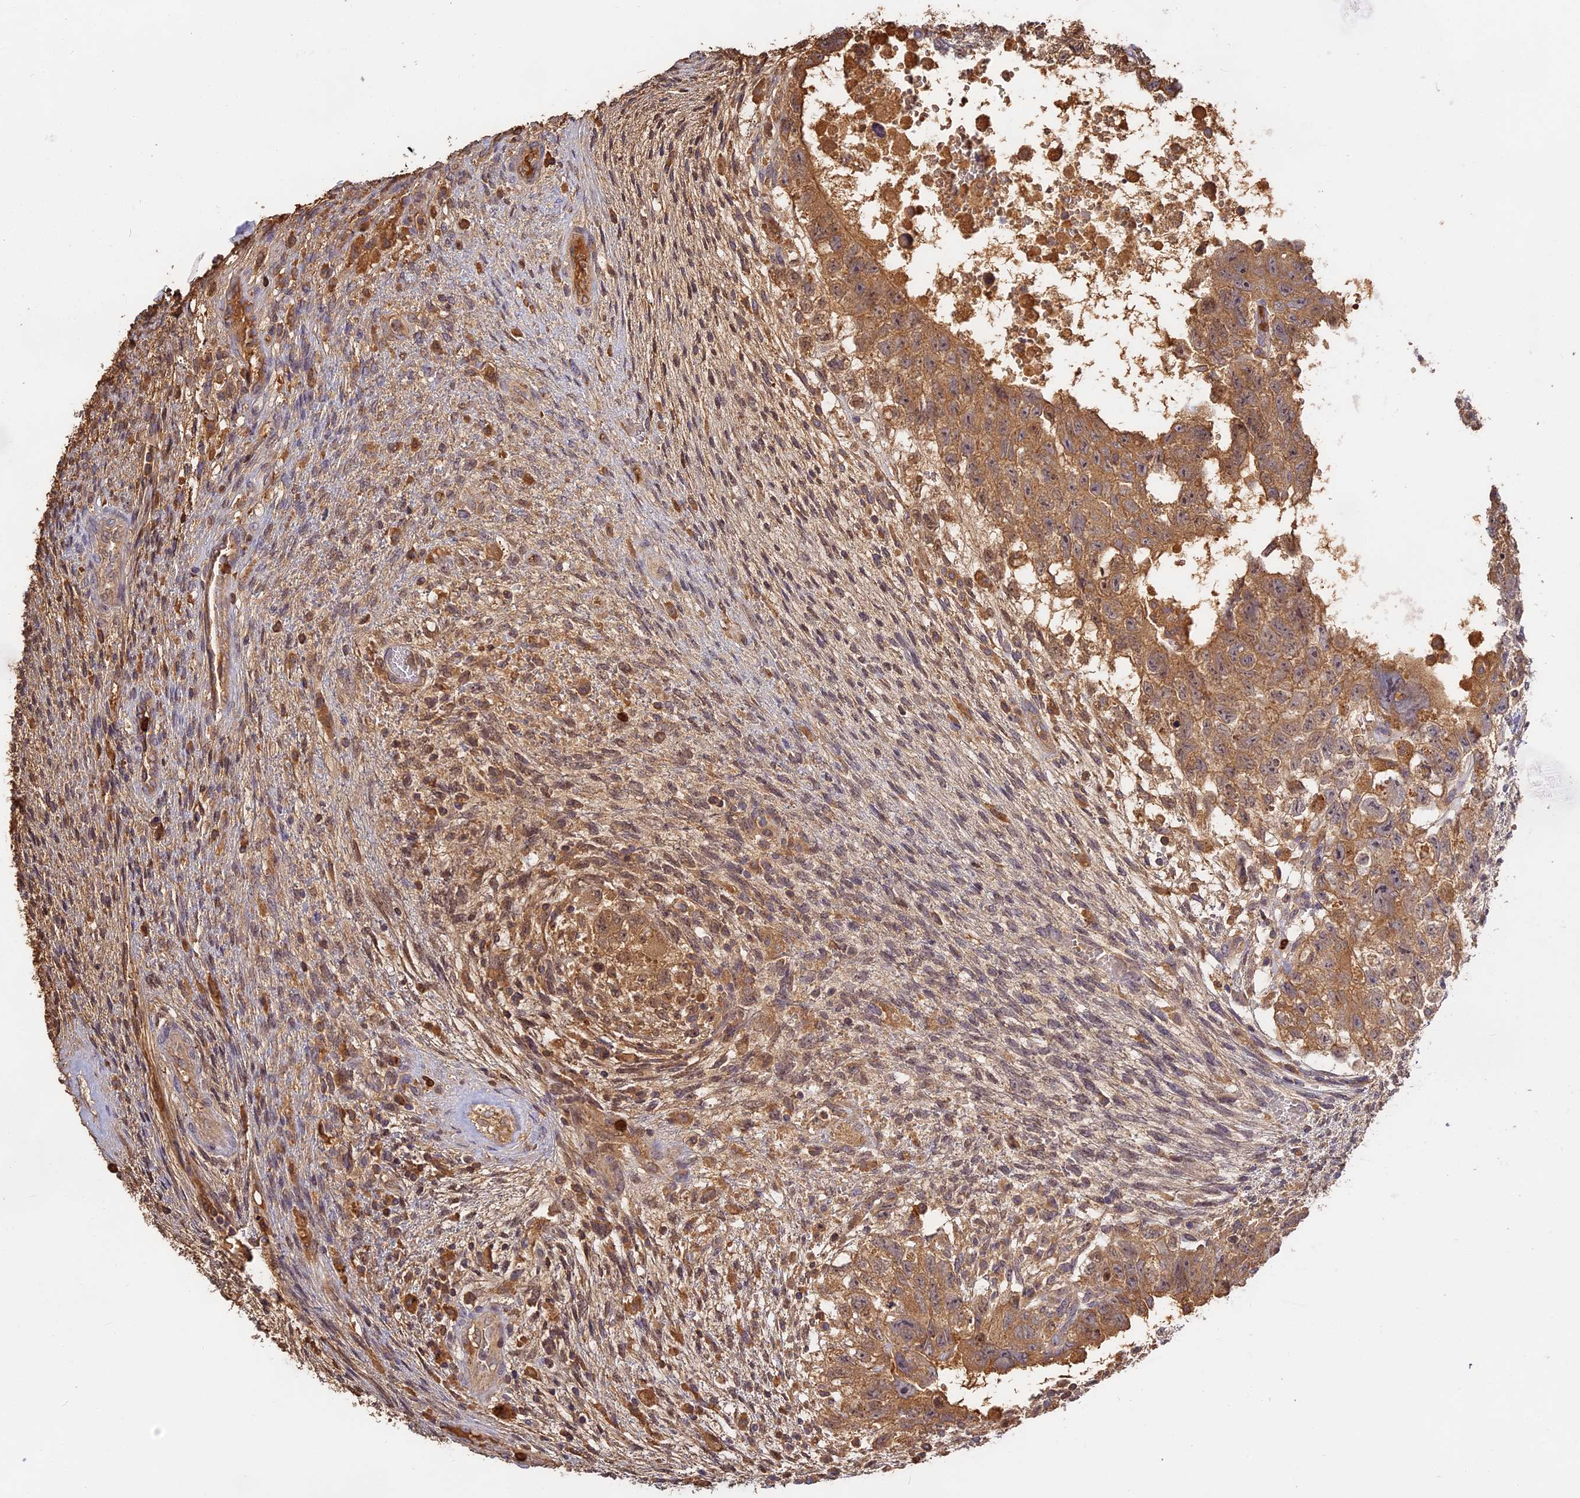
{"staining": {"intensity": "moderate", "quantity": "25%-75%", "location": "cytoplasmic/membranous"}, "tissue": "testis cancer", "cell_type": "Tumor cells", "image_type": "cancer", "snomed": [{"axis": "morphology", "description": "Carcinoma, Embryonal, NOS"}, {"axis": "topography", "description": "Testis"}], "caption": "An image of testis cancer (embryonal carcinoma) stained for a protein shows moderate cytoplasmic/membranous brown staining in tumor cells.", "gene": "ADGRD1", "patient": {"sex": "male", "age": 26}}